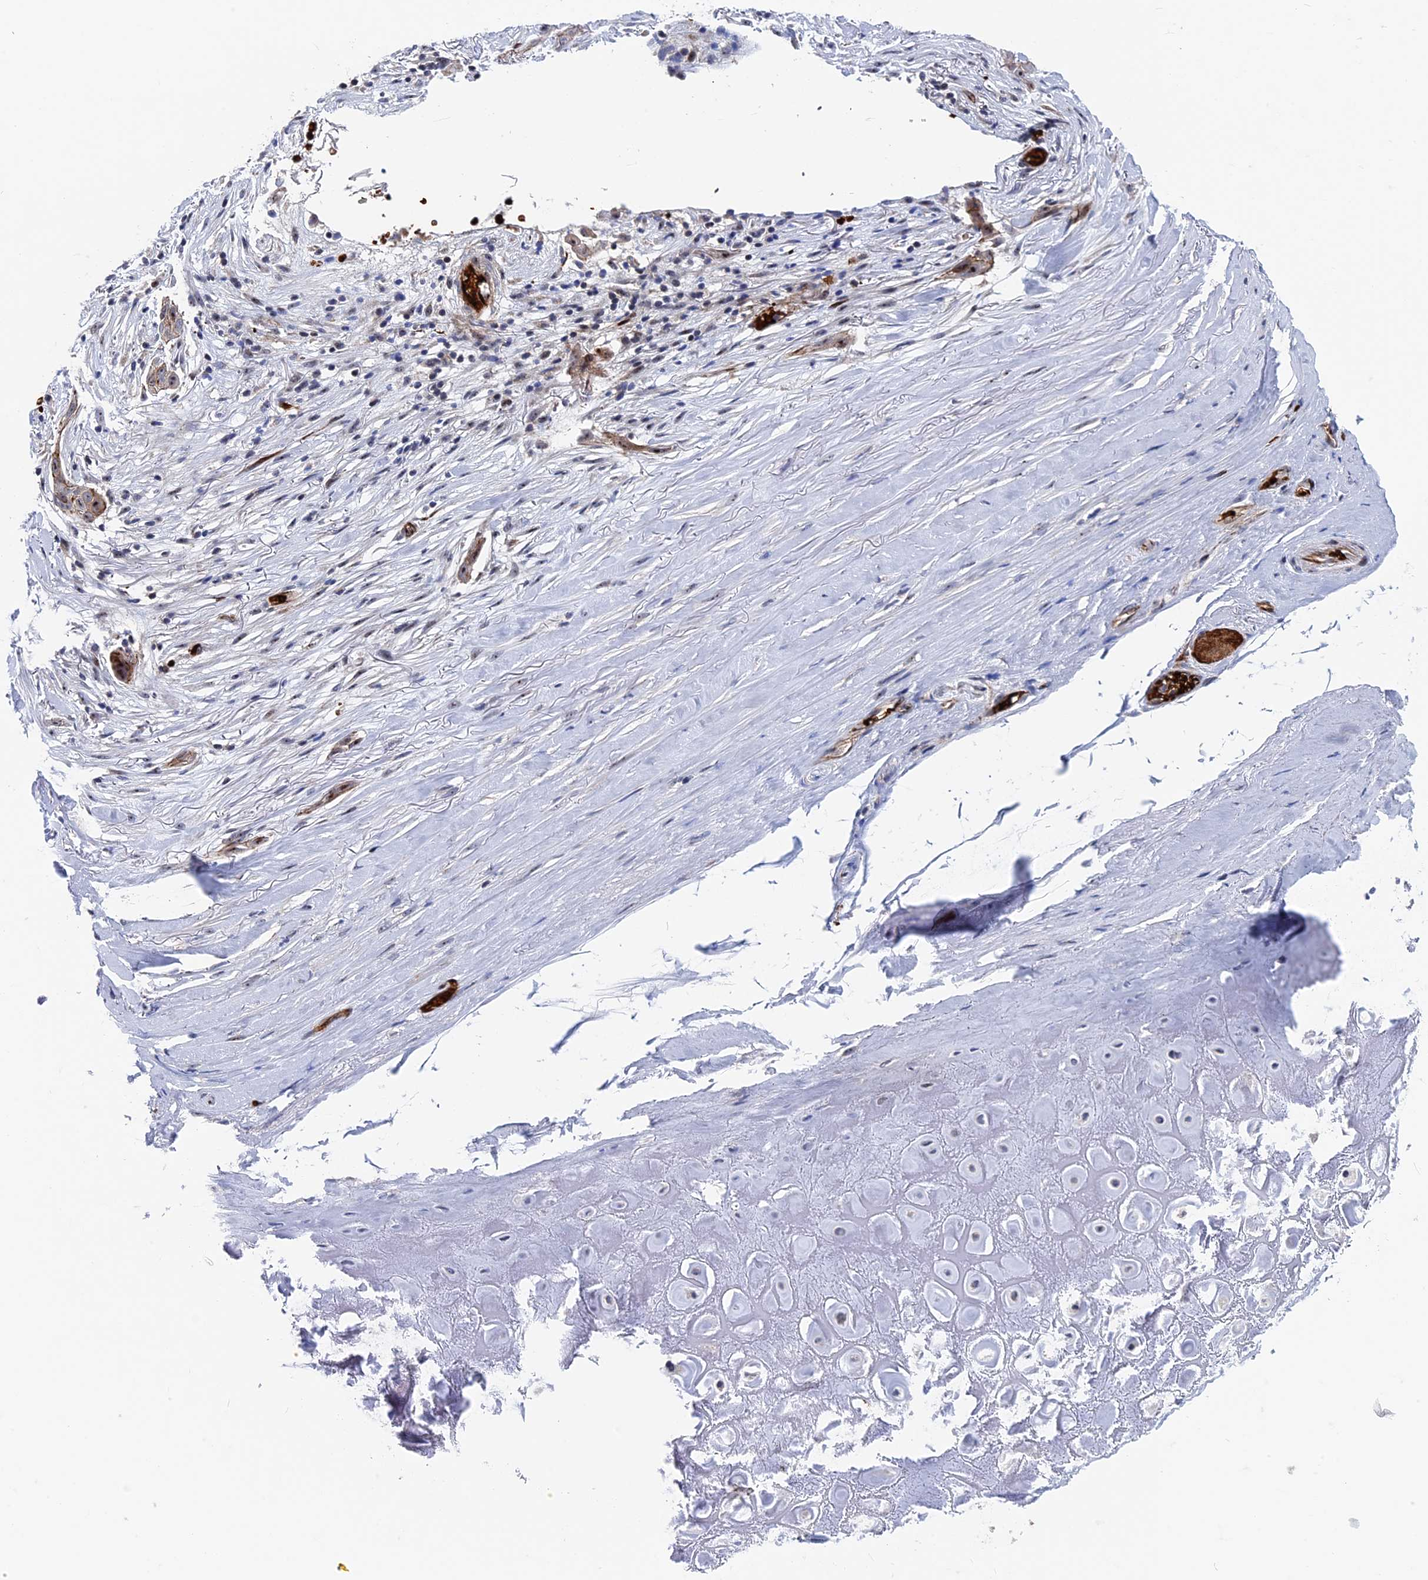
{"staining": {"intensity": "moderate", "quantity": ">75%", "location": "cytoplasmic/membranous,nuclear"}, "tissue": "adipose tissue", "cell_type": "Adipocytes", "image_type": "normal", "snomed": [{"axis": "morphology", "description": "Normal tissue, NOS"}, {"axis": "morphology", "description": "Basal cell carcinoma"}, {"axis": "topography", "description": "Skin"}], "caption": "IHC image of benign human adipose tissue stained for a protein (brown), which reveals medium levels of moderate cytoplasmic/membranous,nuclear staining in approximately >75% of adipocytes.", "gene": "EXOSC9", "patient": {"sex": "female", "age": 89}}